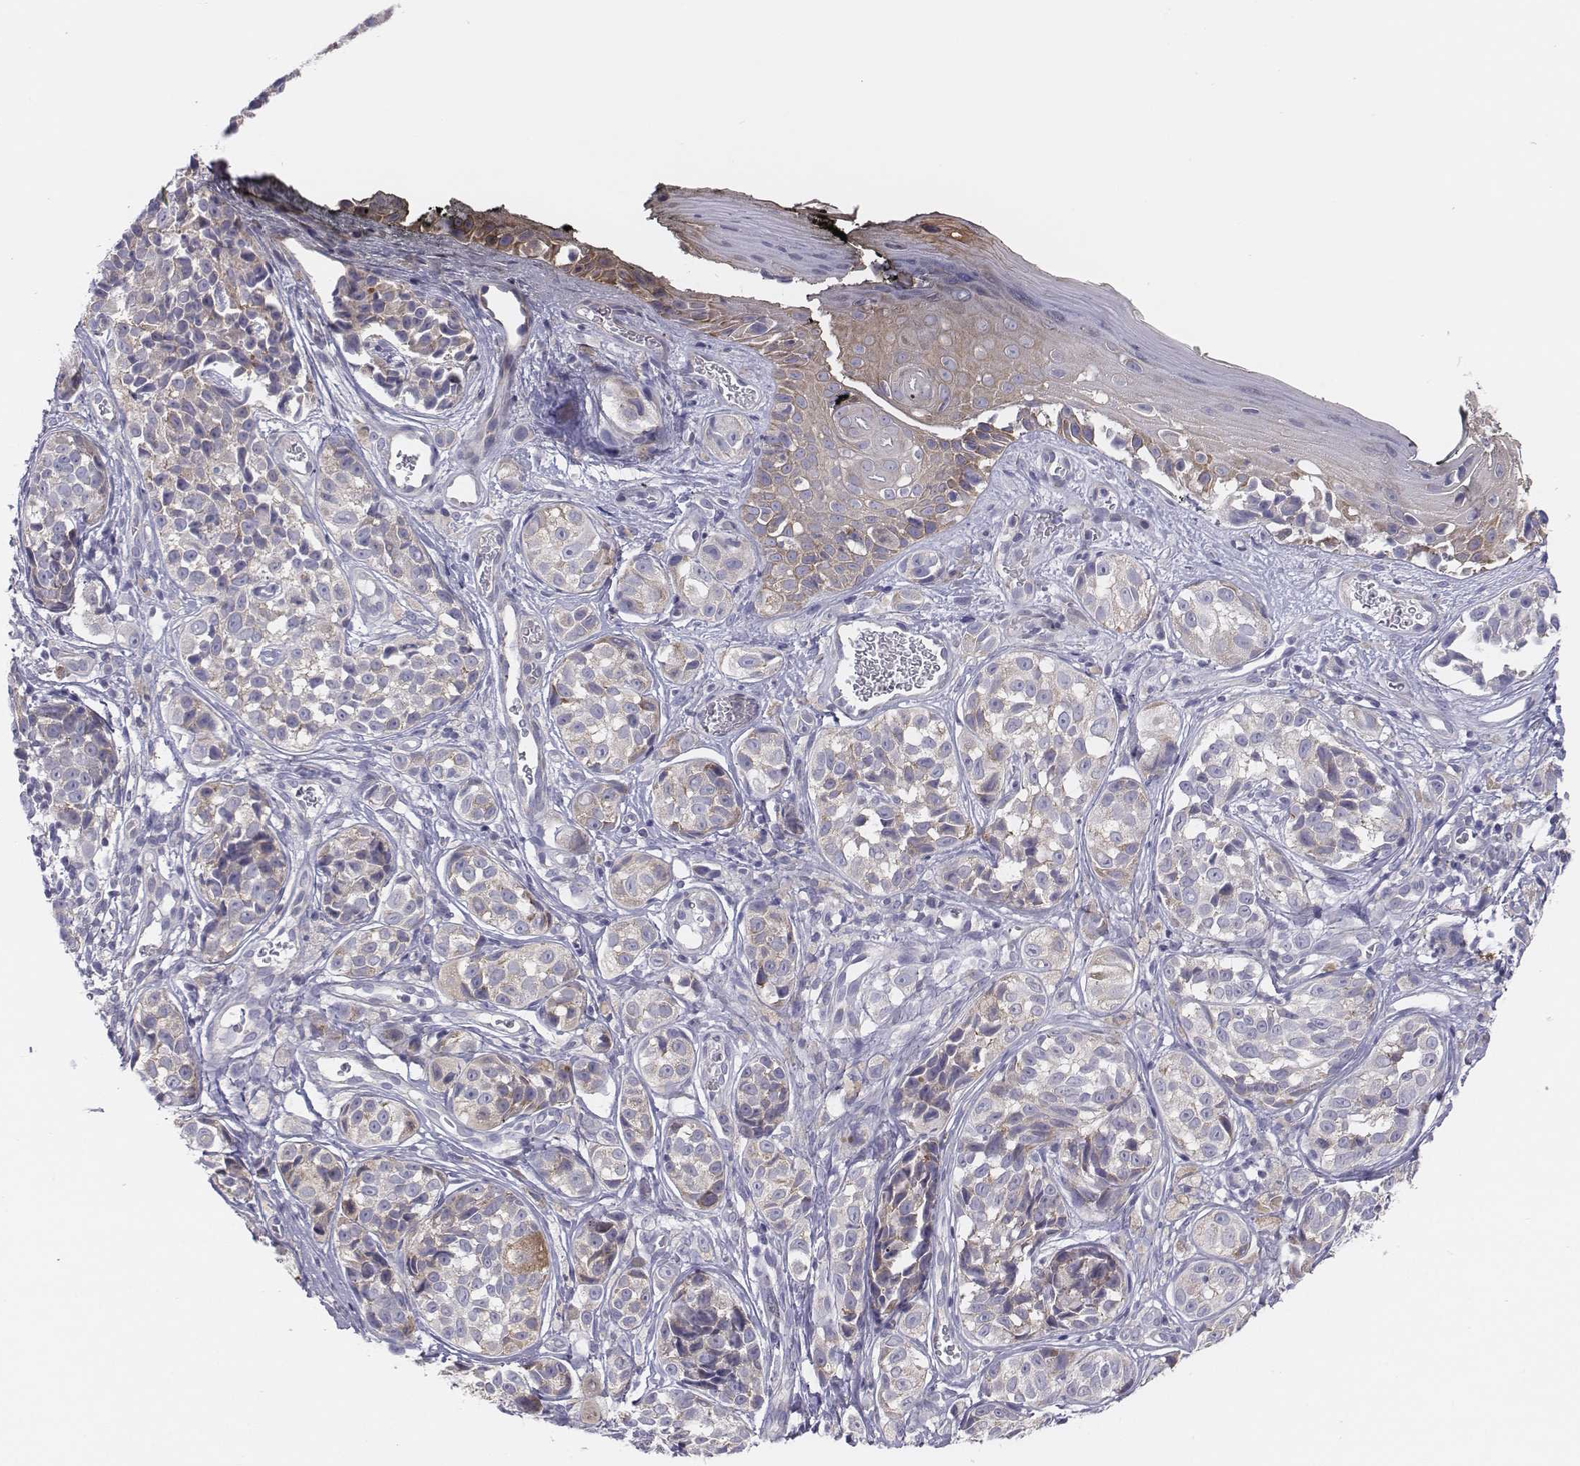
{"staining": {"intensity": "weak", "quantity": "<25%", "location": "cytoplasmic/membranous"}, "tissue": "melanoma", "cell_type": "Tumor cells", "image_type": "cancer", "snomed": [{"axis": "morphology", "description": "Malignant melanoma, NOS"}, {"axis": "topography", "description": "Skin"}], "caption": "Tumor cells are negative for protein expression in human malignant melanoma.", "gene": "CHST14", "patient": {"sex": "male", "age": 48}}